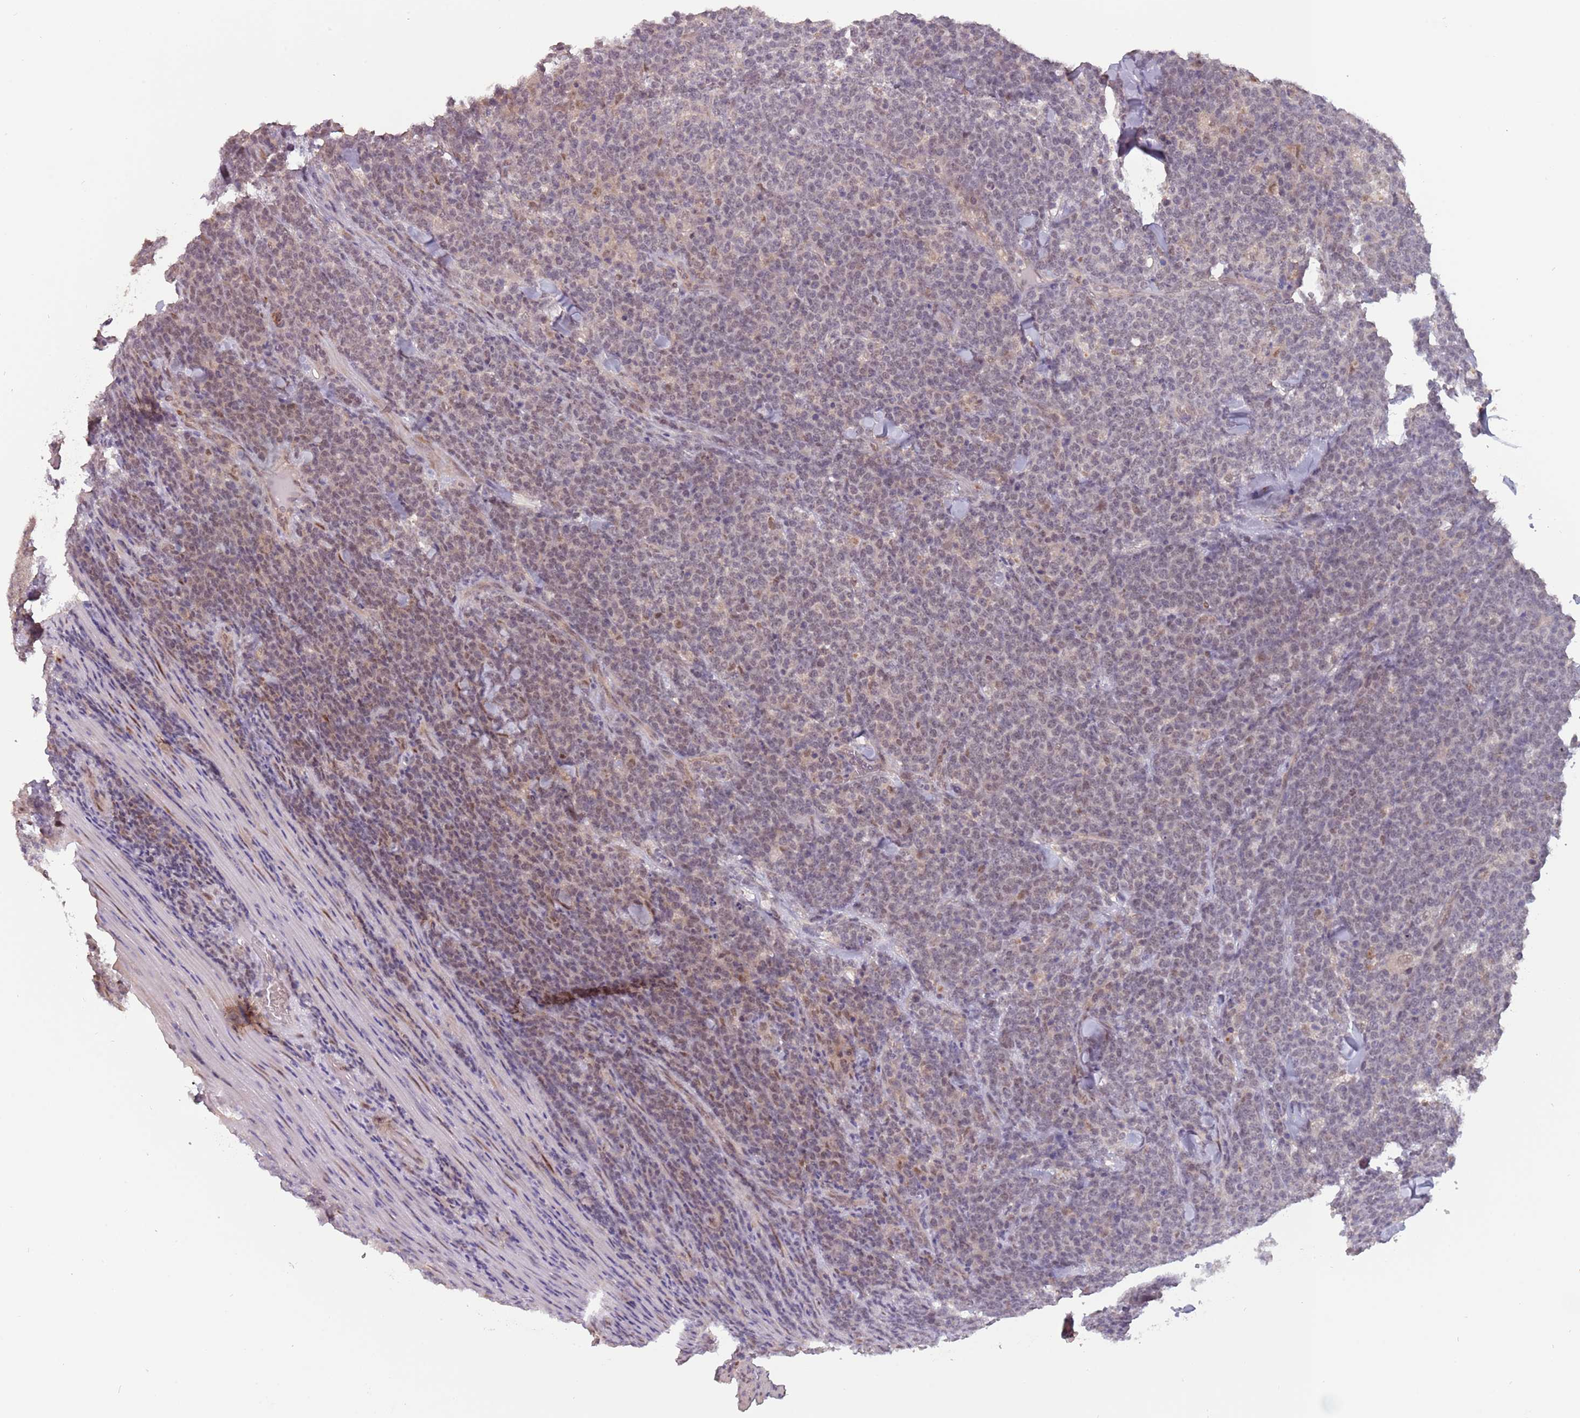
{"staining": {"intensity": "weak", "quantity": "25%-75%", "location": "nuclear"}, "tissue": "lymphoma", "cell_type": "Tumor cells", "image_type": "cancer", "snomed": [{"axis": "morphology", "description": "Malignant lymphoma, non-Hodgkin's type, High grade"}, {"axis": "topography", "description": "Small intestine"}], "caption": "The micrograph shows immunohistochemical staining of lymphoma. There is weak nuclear staining is present in about 25%-75% of tumor cells.", "gene": "ZBTB5", "patient": {"sex": "male", "age": 8}}